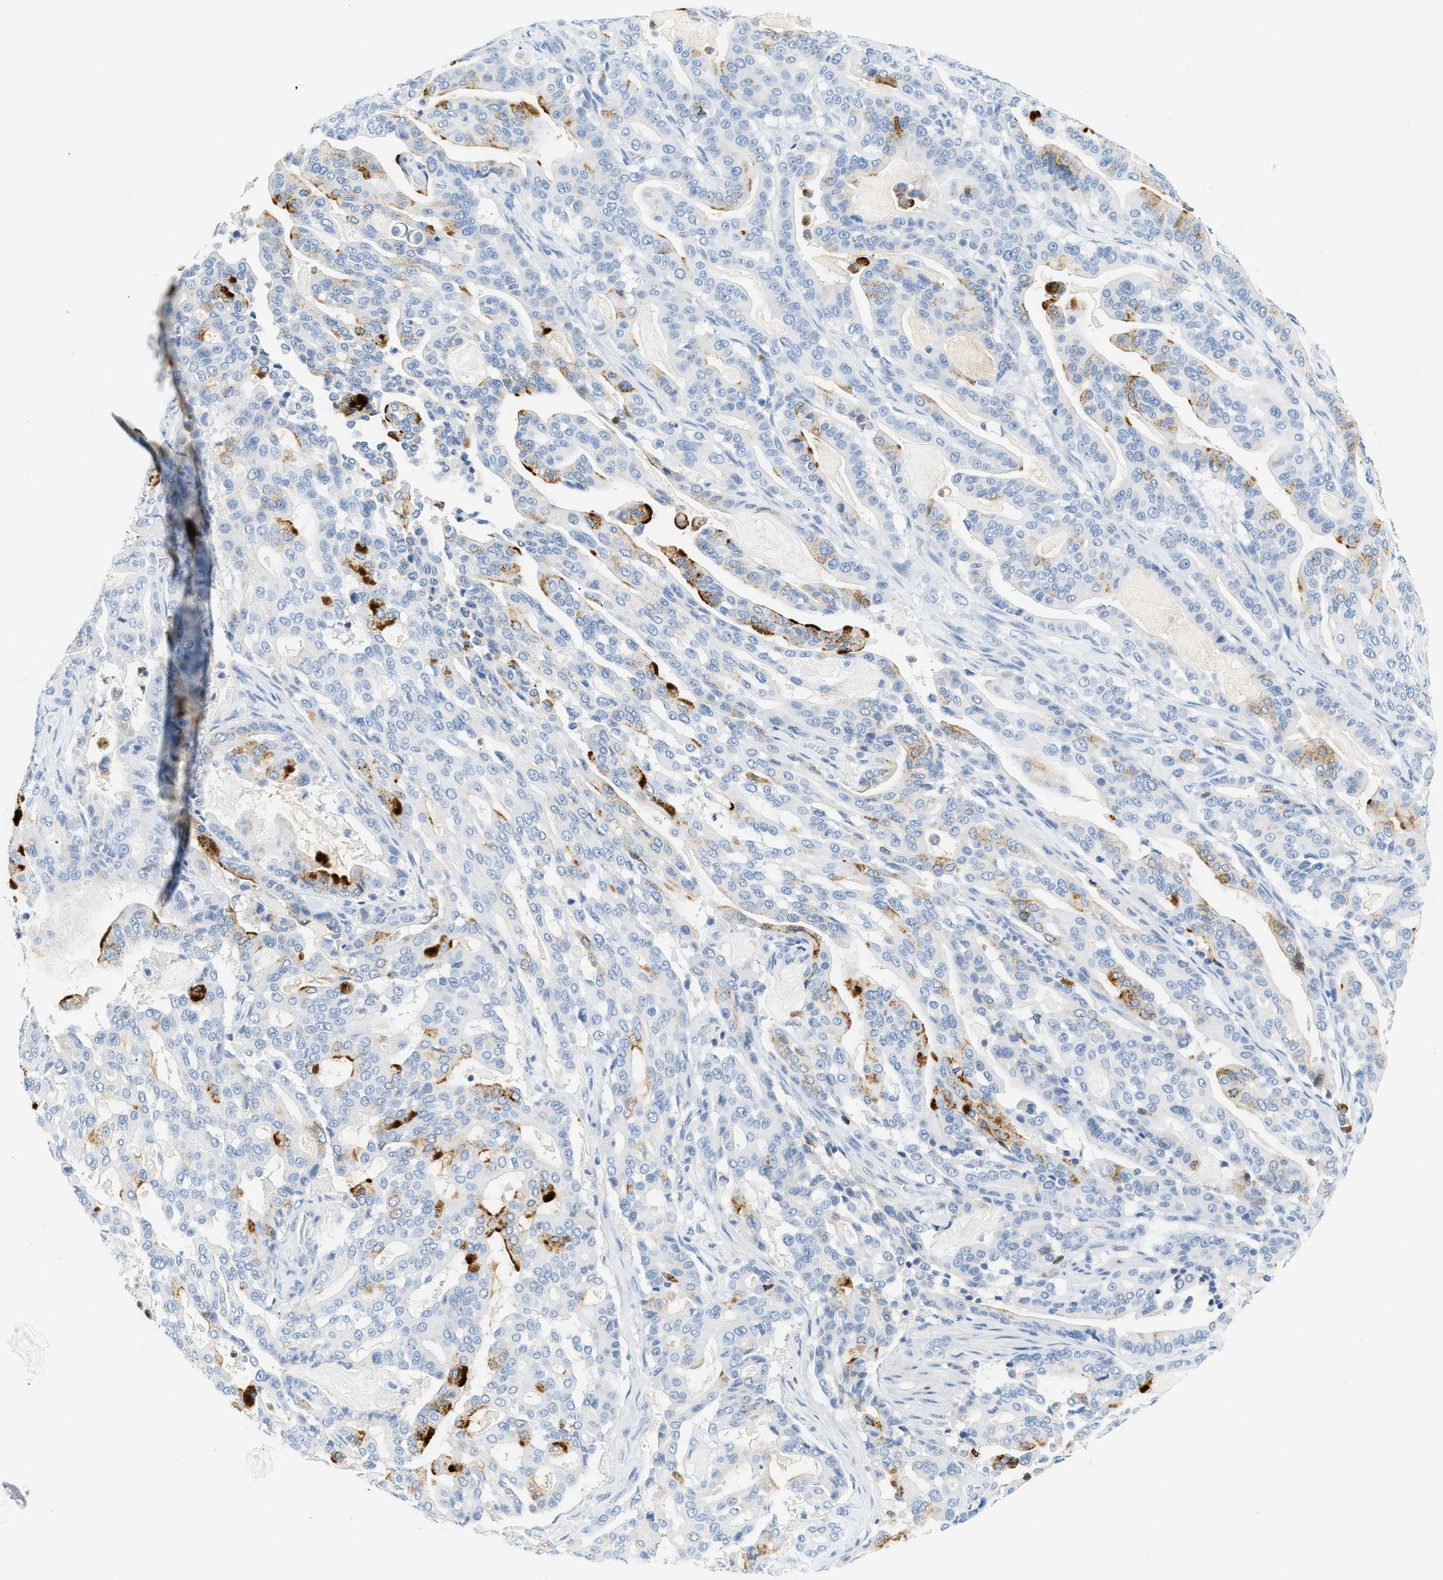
{"staining": {"intensity": "strong", "quantity": "<25%", "location": "cytoplasmic/membranous"}, "tissue": "pancreatic cancer", "cell_type": "Tumor cells", "image_type": "cancer", "snomed": [{"axis": "morphology", "description": "Adenocarcinoma, NOS"}, {"axis": "topography", "description": "Pancreas"}], "caption": "Immunohistochemistry histopathology image of neoplastic tissue: pancreatic adenocarcinoma stained using immunohistochemistry (IHC) reveals medium levels of strong protein expression localized specifically in the cytoplasmic/membranous of tumor cells, appearing as a cytoplasmic/membranous brown color.", "gene": "LCN2", "patient": {"sex": "male", "age": 63}}